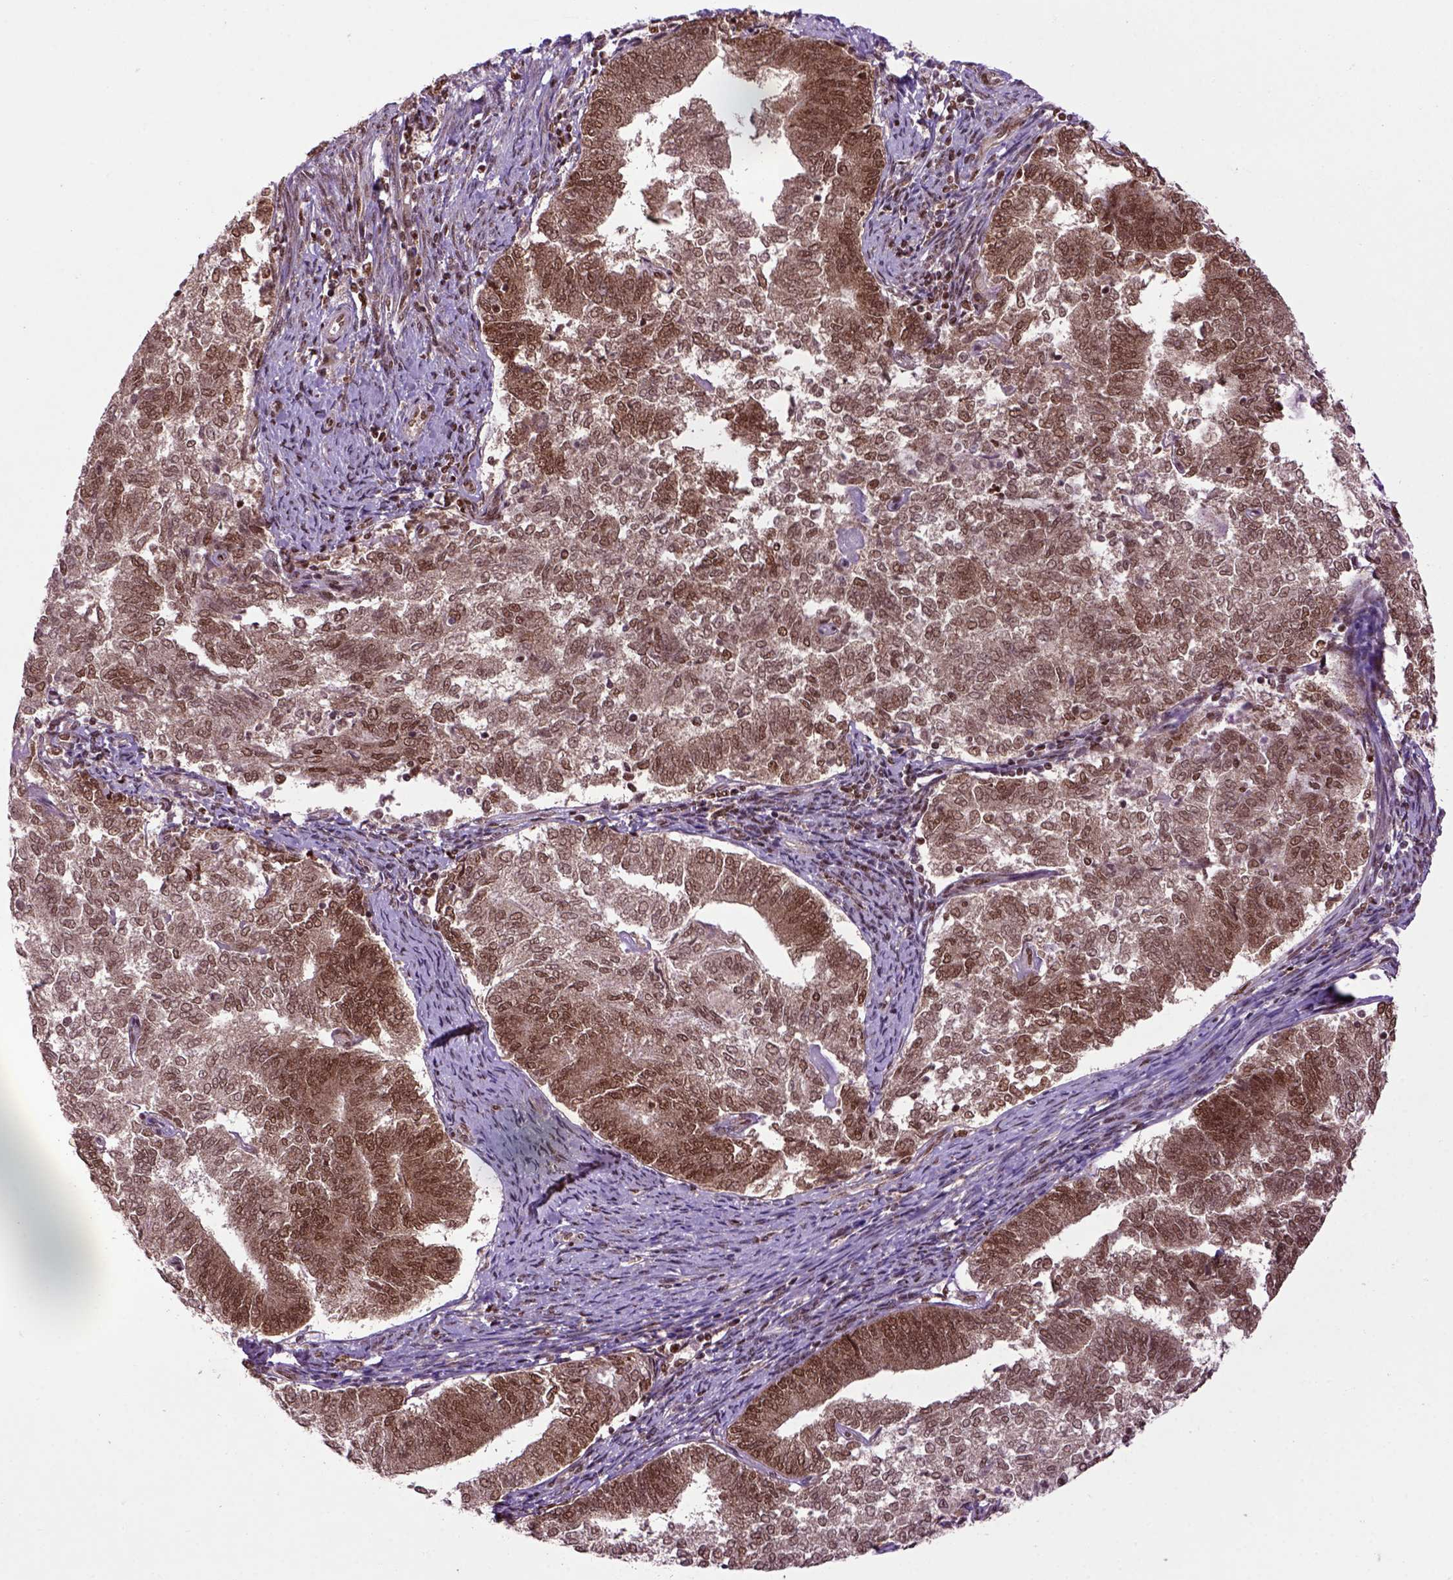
{"staining": {"intensity": "moderate", "quantity": ">75%", "location": "cytoplasmic/membranous,nuclear"}, "tissue": "endometrial cancer", "cell_type": "Tumor cells", "image_type": "cancer", "snomed": [{"axis": "morphology", "description": "Adenocarcinoma, NOS"}, {"axis": "topography", "description": "Endometrium"}], "caption": "Human endometrial adenocarcinoma stained with a brown dye demonstrates moderate cytoplasmic/membranous and nuclear positive staining in approximately >75% of tumor cells.", "gene": "CELF1", "patient": {"sex": "female", "age": 65}}